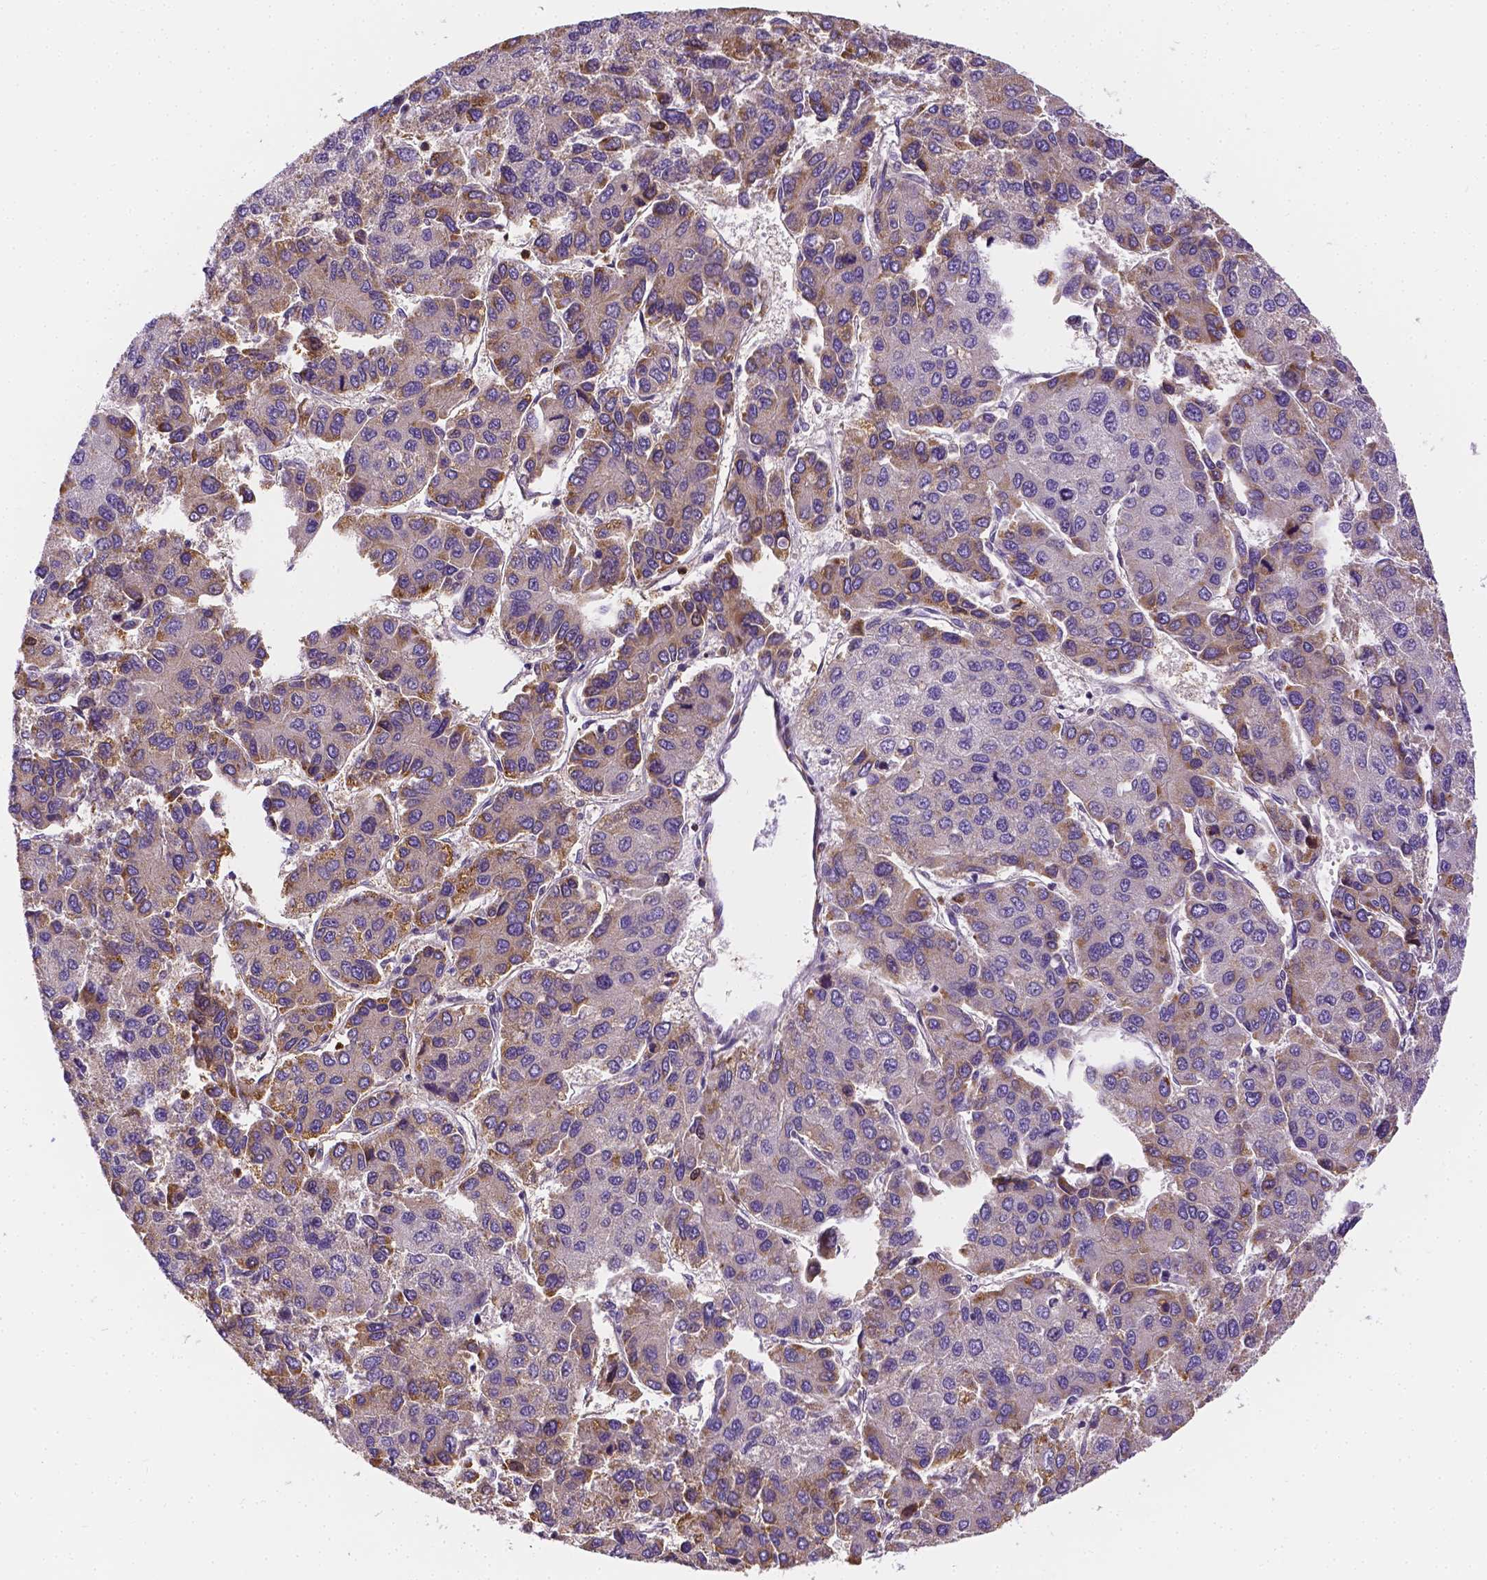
{"staining": {"intensity": "weak", "quantity": "25%-75%", "location": "cytoplasmic/membranous"}, "tissue": "liver cancer", "cell_type": "Tumor cells", "image_type": "cancer", "snomed": [{"axis": "morphology", "description": "Carcinoma, Hepatocellular, NOS"}, {"axis": "topography", "description": "Liver"}], "caption": "A micrograph showing weak cytoplasmic/membranous positivity in approximately 25%-75% of tumor cells in liver hepatocellular carcinoma, as visualized by brown immunohistochemical staining.", "gene": "ZNRD2", "patient": {"sex": "female", "age": 66}}